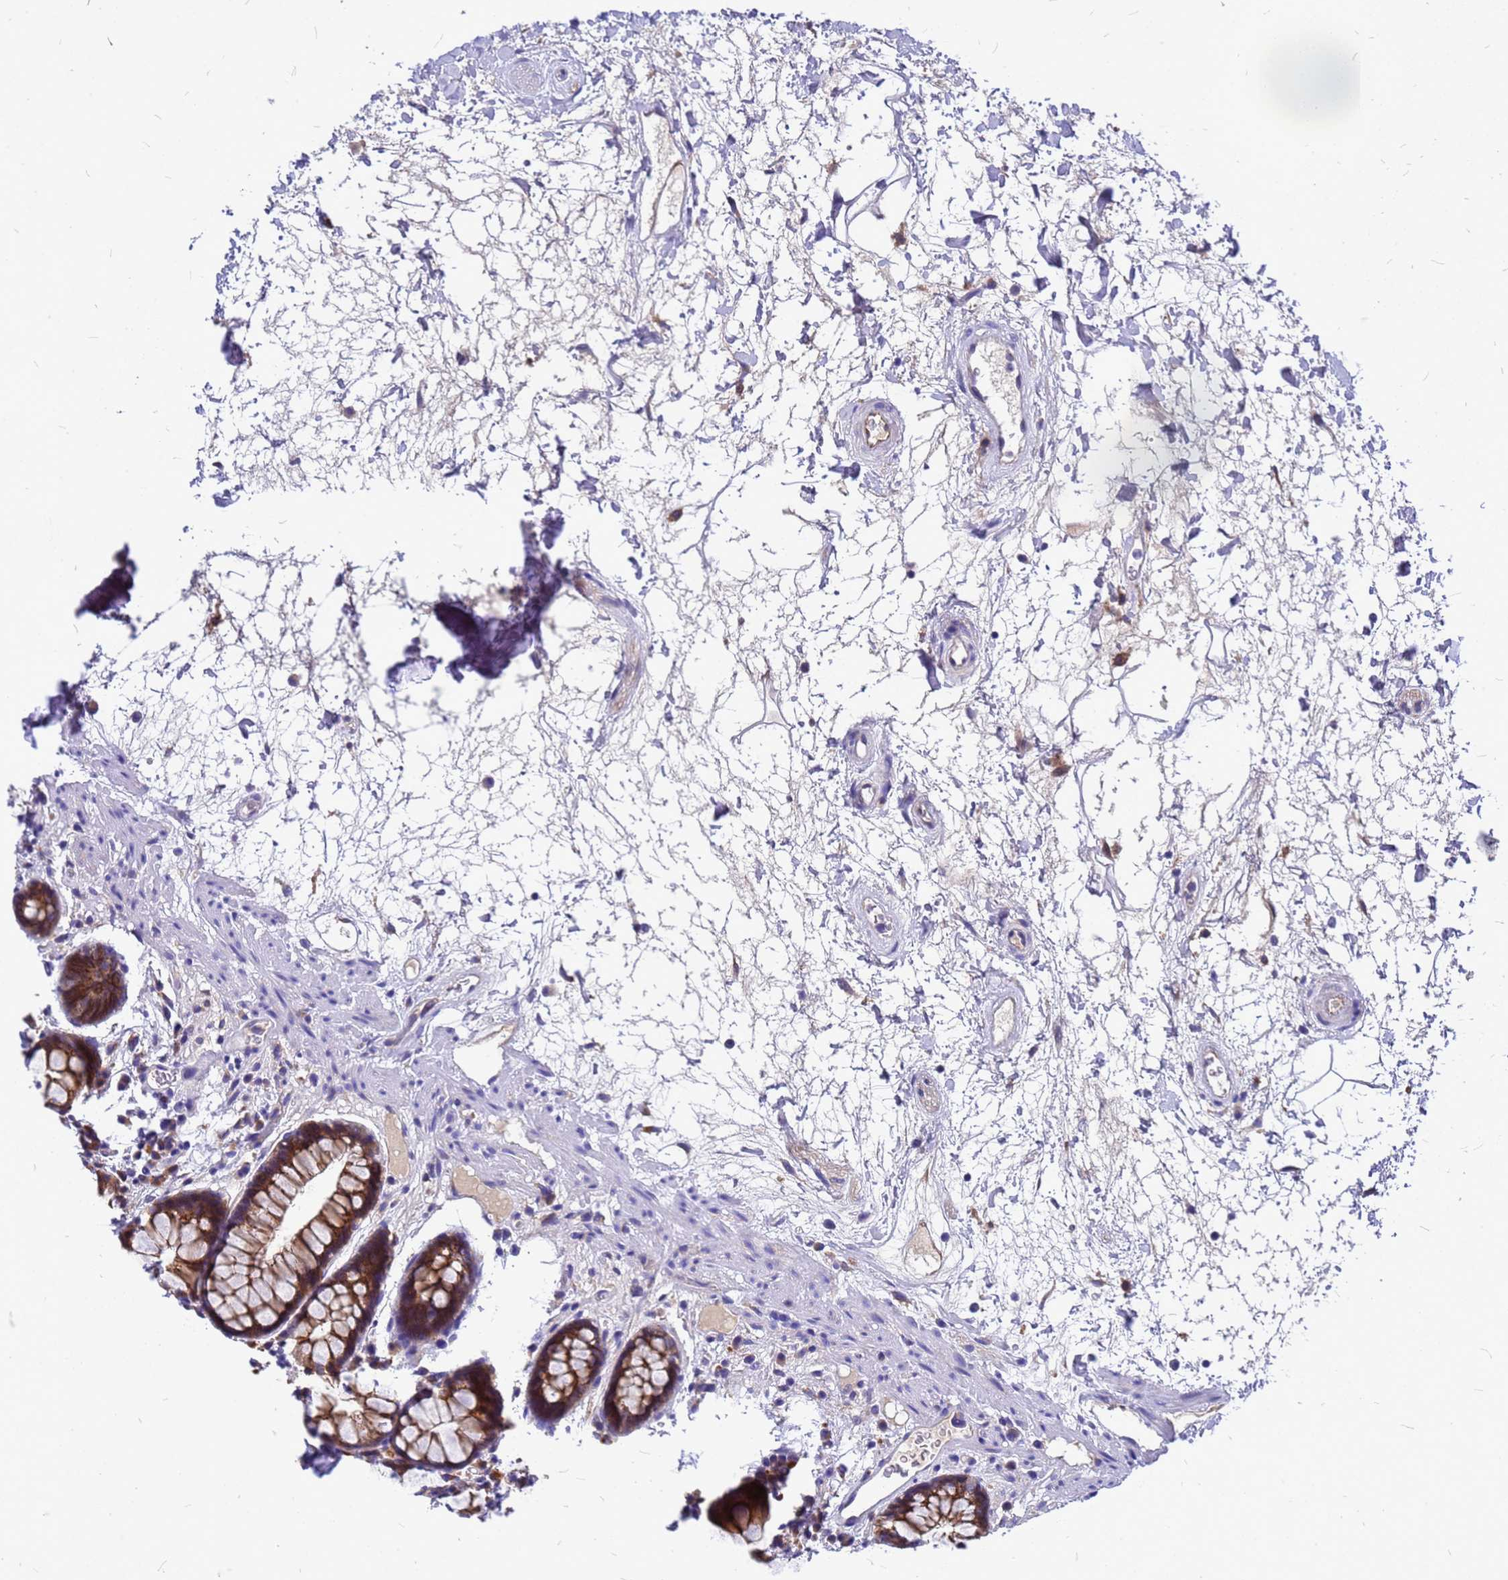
{"staining": {"intensity": "strong", "quantity": ">75%", "location": "cytoplasmic/membranous"}, "tissue": "rectum", "cell_type": "Glandular cells", "image_type": "normal", "snomed": [{"axis": "morphology", "description": "Normal tissue, NOS"}, {"axis": "topography", "description": "Rectum"}], "caption": "The histopathology image shows staining of normal rectum, revealing strong cytoplasmic/membranous protein staining (brown color) within glandular cells.", "gene": "FBXW5", "patient": {"sex": "male", "age": 64}}